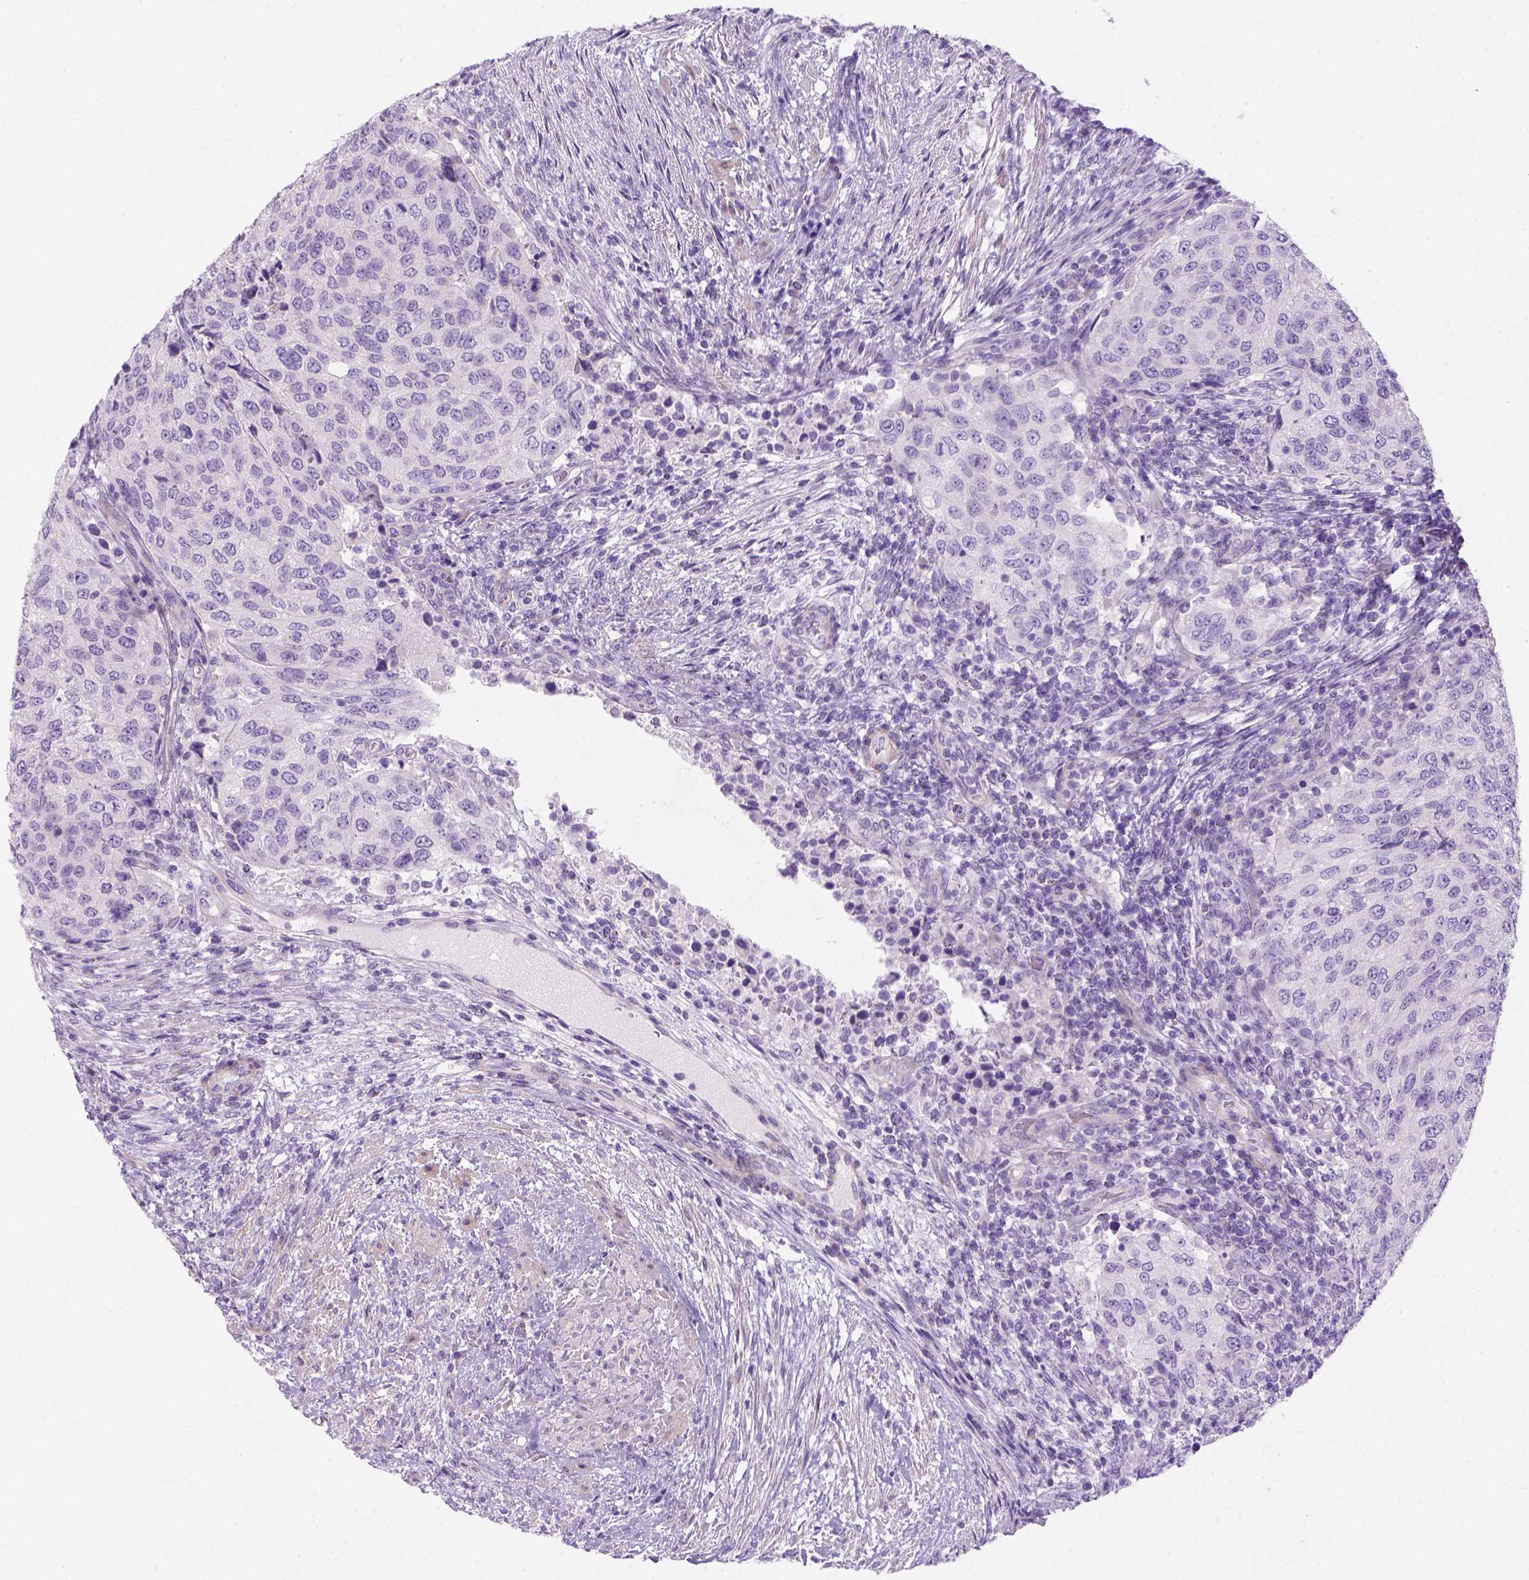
{"staining": {"intensity": "negative", "quantity": "none", "location": "none"}, "tissue": "urothelial cancer", "cell_type": "Tumor cells", "image_type": "cancer", "snomed": [{"axis": "morphology", "description": "Urothelial carcinoma, High grade"}, {"axis": "topography", "description": "Urinary bladder"}], "caption": "This is an immunohistochemistry image of human urothelial cancer. There is no positivity in tumor cells.", "gene": "DNAH11", "patient": {"sex": "female", "age": 78}}